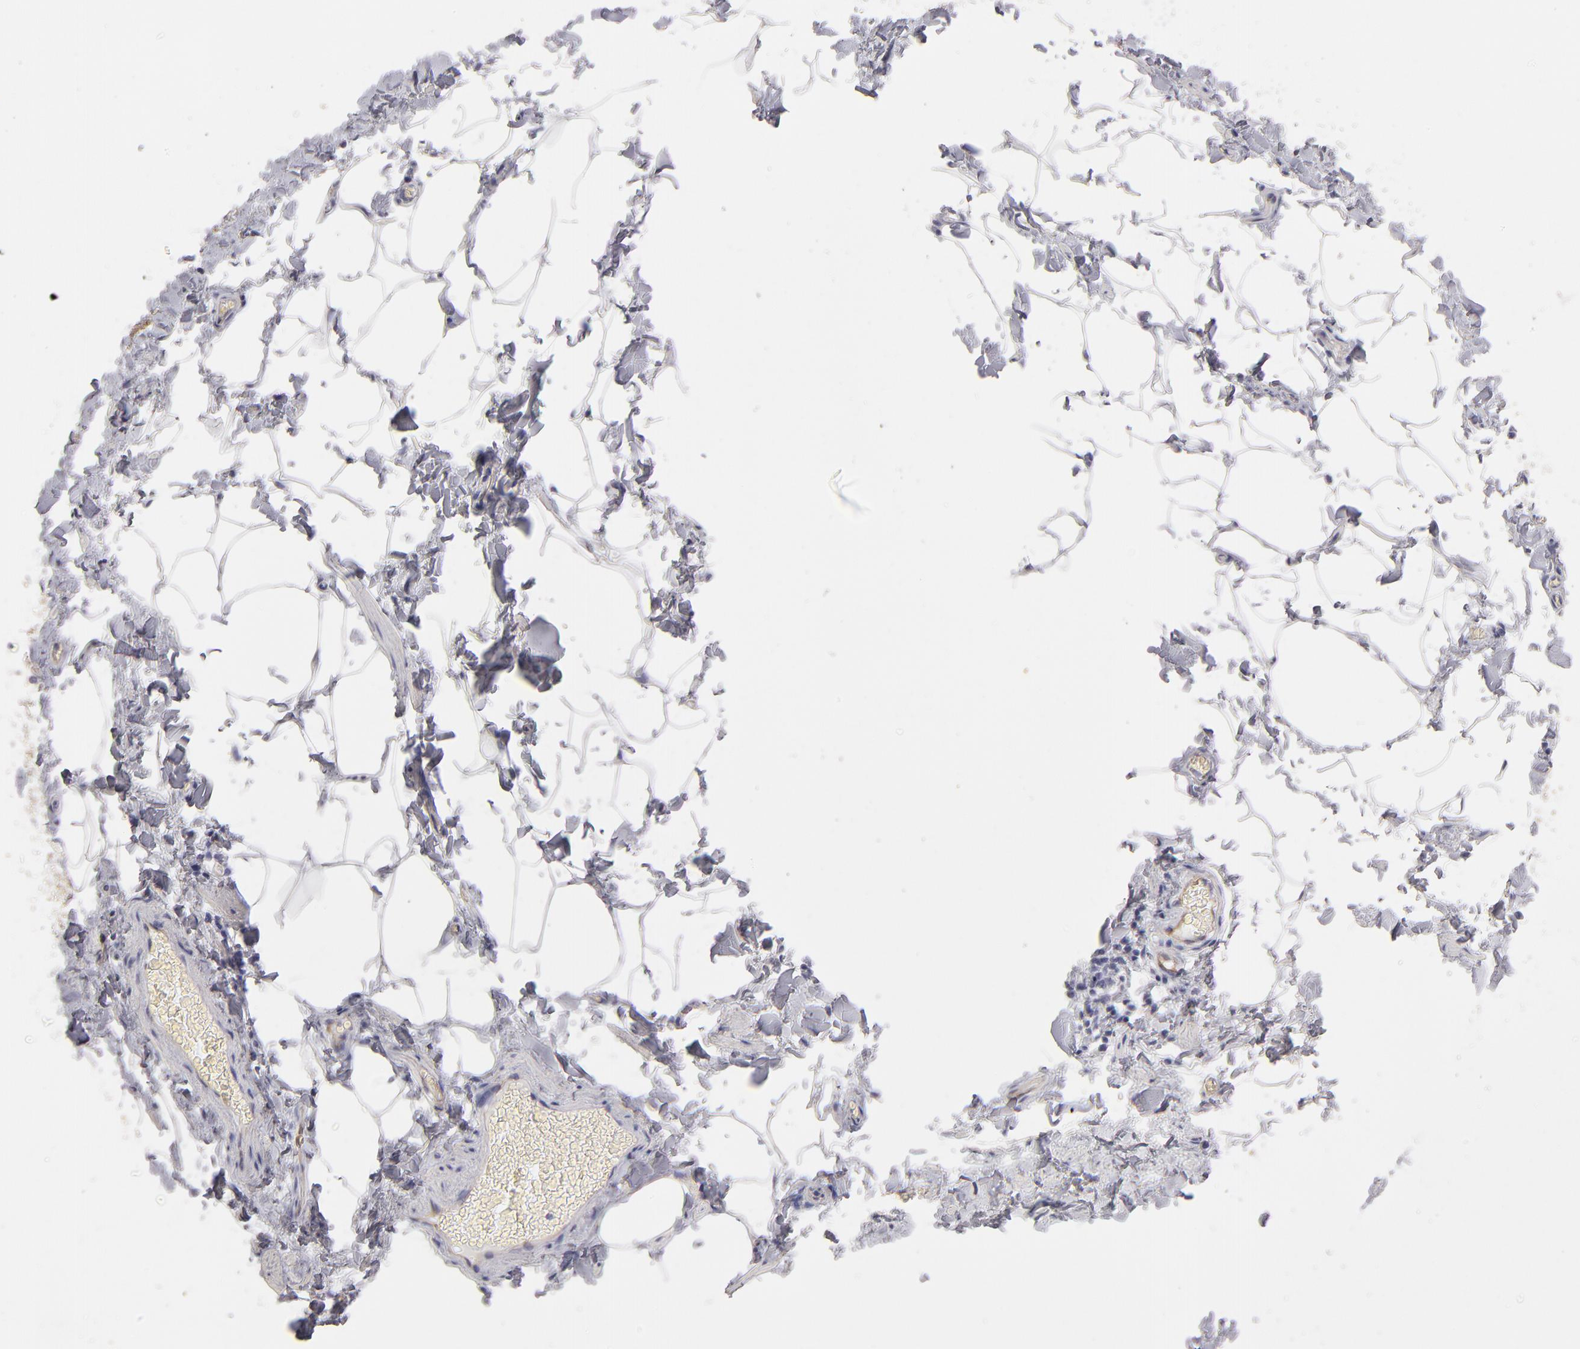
{"staining": {"intensity": "negative", "quantity": "none", "location": "none"}, "tissue": "adipose tissue", "cell_type": "Adipocytes", "image_type": "normal", "snomed": [{"axis": "morphology", "description": "Normal tissue, NOS"}, {"axis": "topography", "description": "Vascular tissue"}], "caption": "IHC micrograph of unremarkable adipose tissue: adipose tissue stained with DAB displays no significant protein expression in adipocytes. The staining is performed using DAB brown chromogen with nuclei counter-stained in using hematoxylin.", "gene": "PLVAP", "patient": {"sex": "male", "age": 41}}